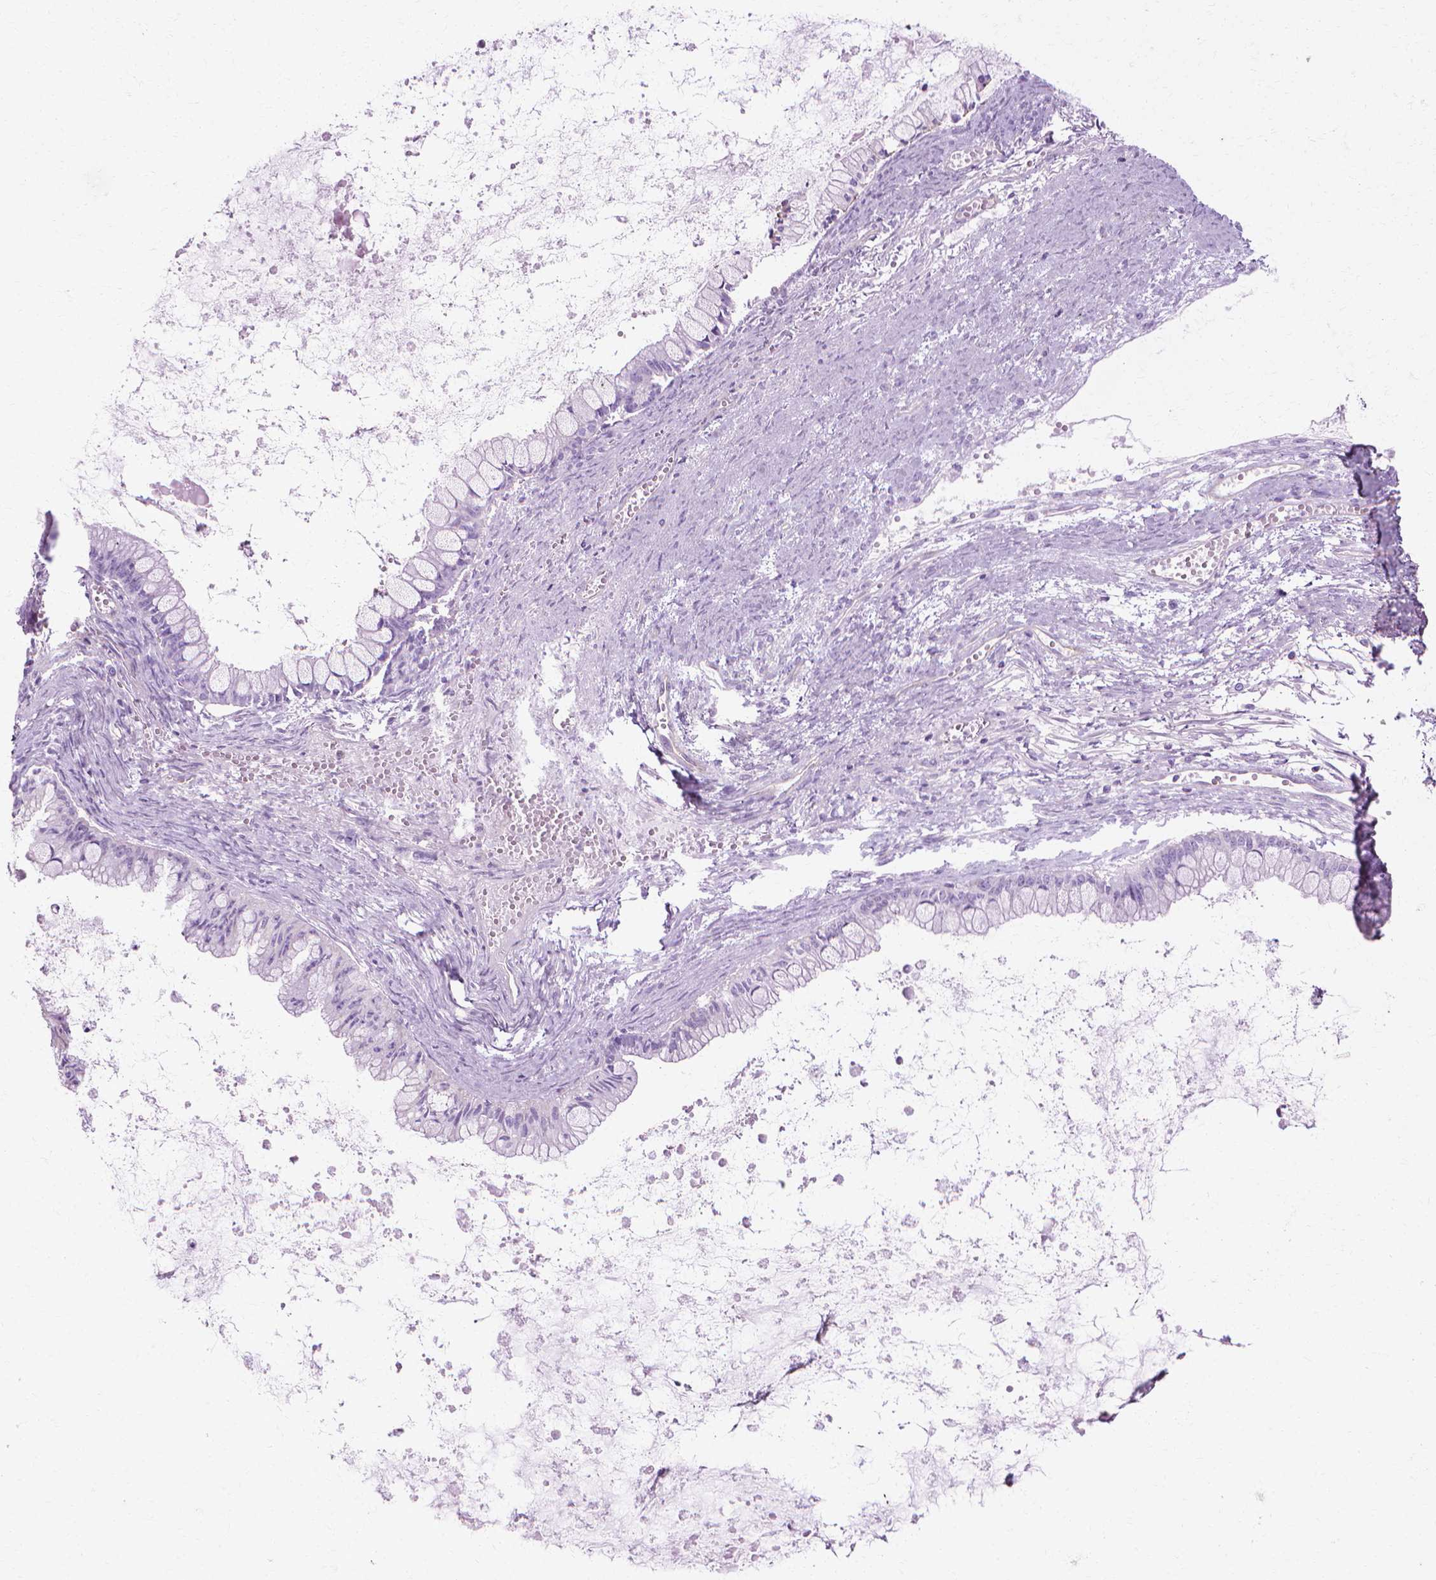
{"staining": {"intensity": "negative", "quantity": "none", "location": "none"}, "tissue": "ovarian cancer", "cell_type": "Tumor cells", "image_type": "cancer", "snomed": [{"axis": "morphology", "description": "Cystadenocarcinoma, mucinous, NOS"}, {"axis": "topography", "description": "Ovary"}], "caption": "An immunohistochemistry histopathology image of ovarian mucinous cystadenocarcinoma is shown. There is no staining in tumor cells of ovarian mucinous cystadenocarcinoma.", "gene": "CFAP157", "patient": {"sex": "female", "age": 67}}